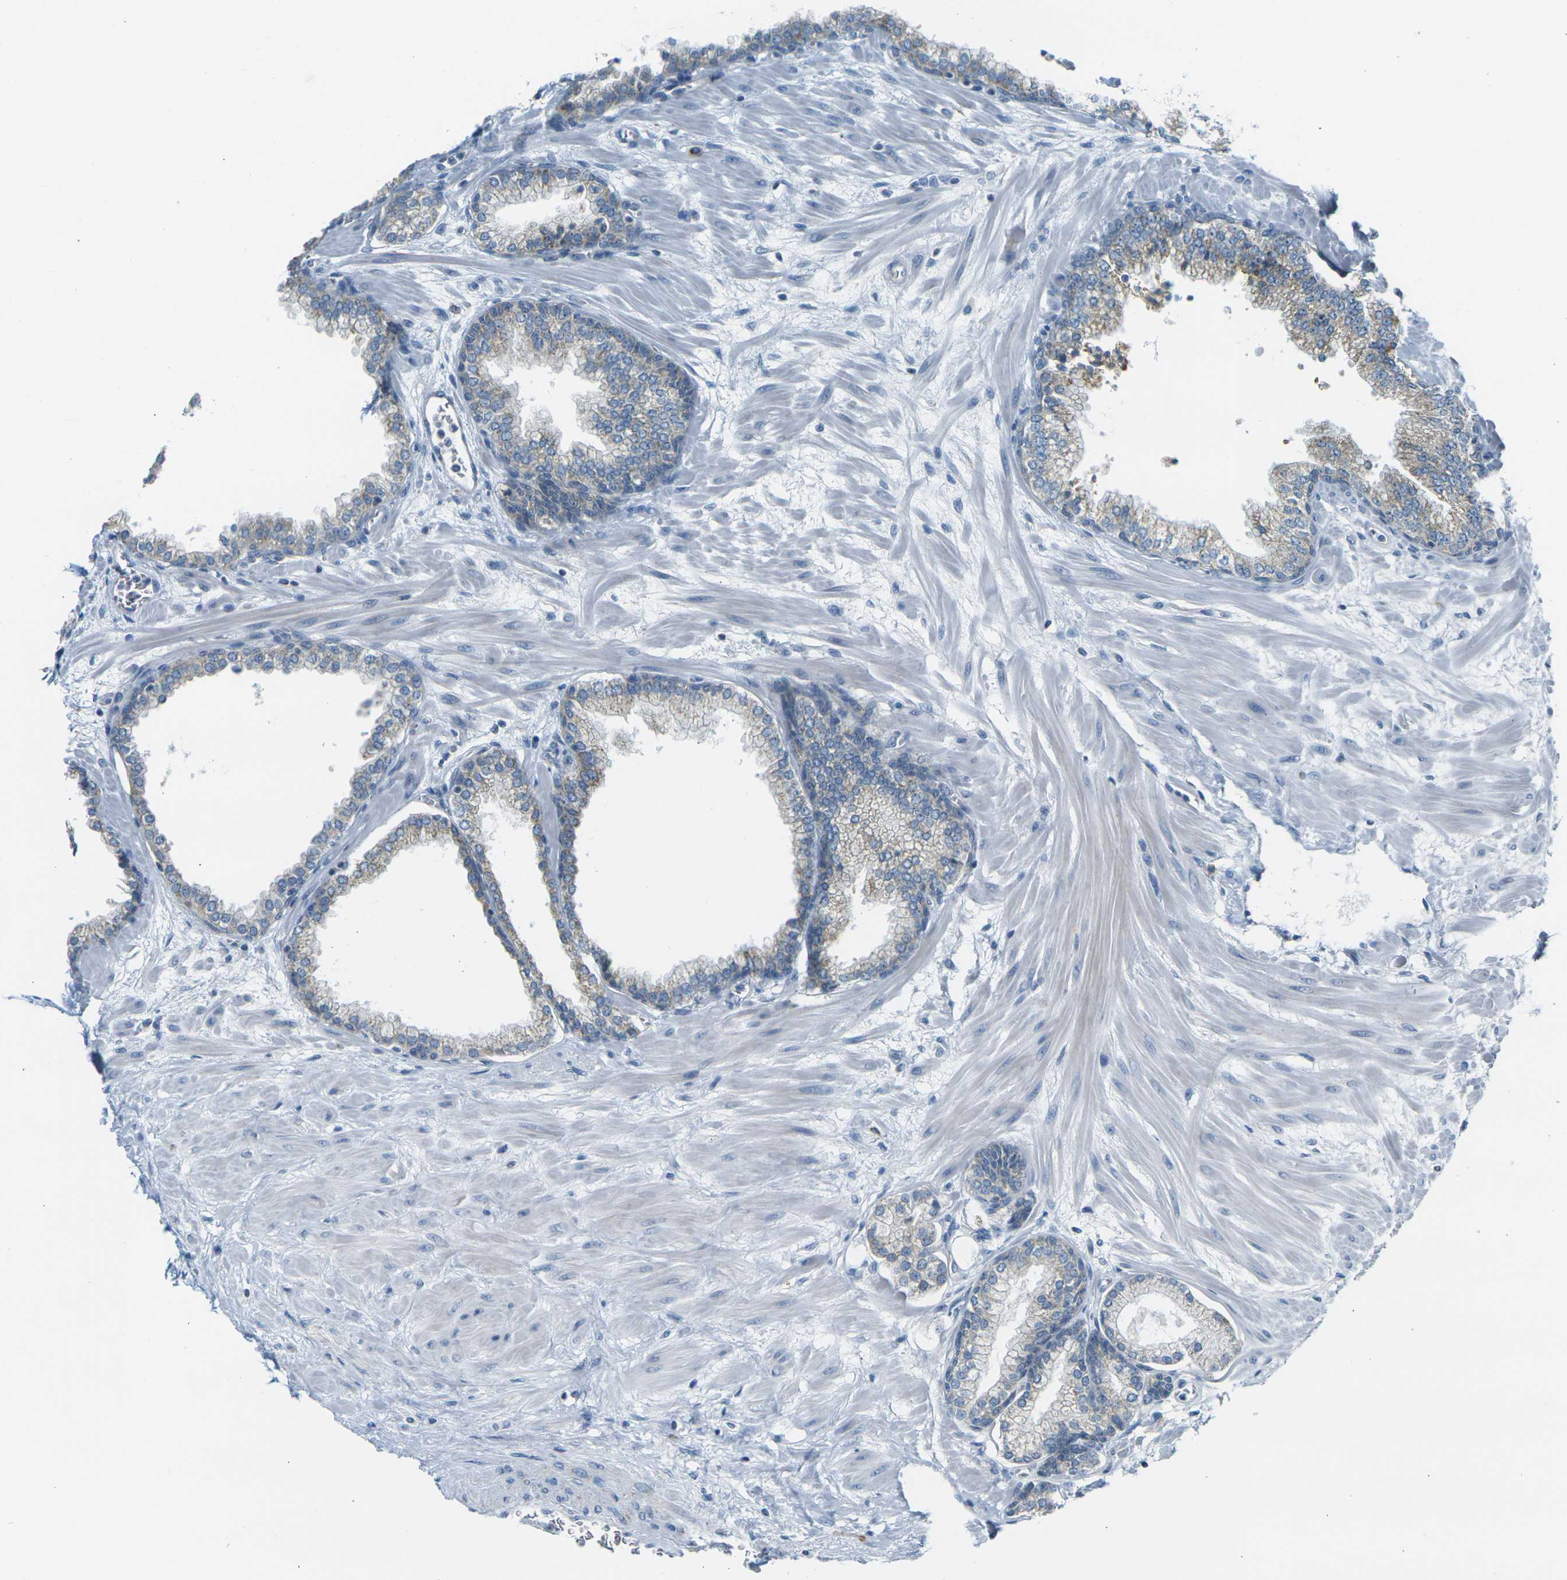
{"staining": {"intensity": "weak", "quantity": ">75%", "location": "cytoplasmic/membranous"}, "tissue": "prostate", "cell_type": "Glandular cells", "image_type": "normal", "snomed": [{"axis": "morphology", "description": "Normal tissue, NOS"}, {"axis": "morphology", "description": "Urothelial carcinoma, Low grade"}, {"axis": "topography", "description": "Urinary bladder"}, {"axis": "topography", "description": "Prostate"}], "caption": "Immunohistochemistry of benign human prostate shows low levels of weak cytoplasmic/membranous expression in approximately >75% of glandular cells.", "gene": "PARD6B", "patient": {"sex": "male", "age": 60}}